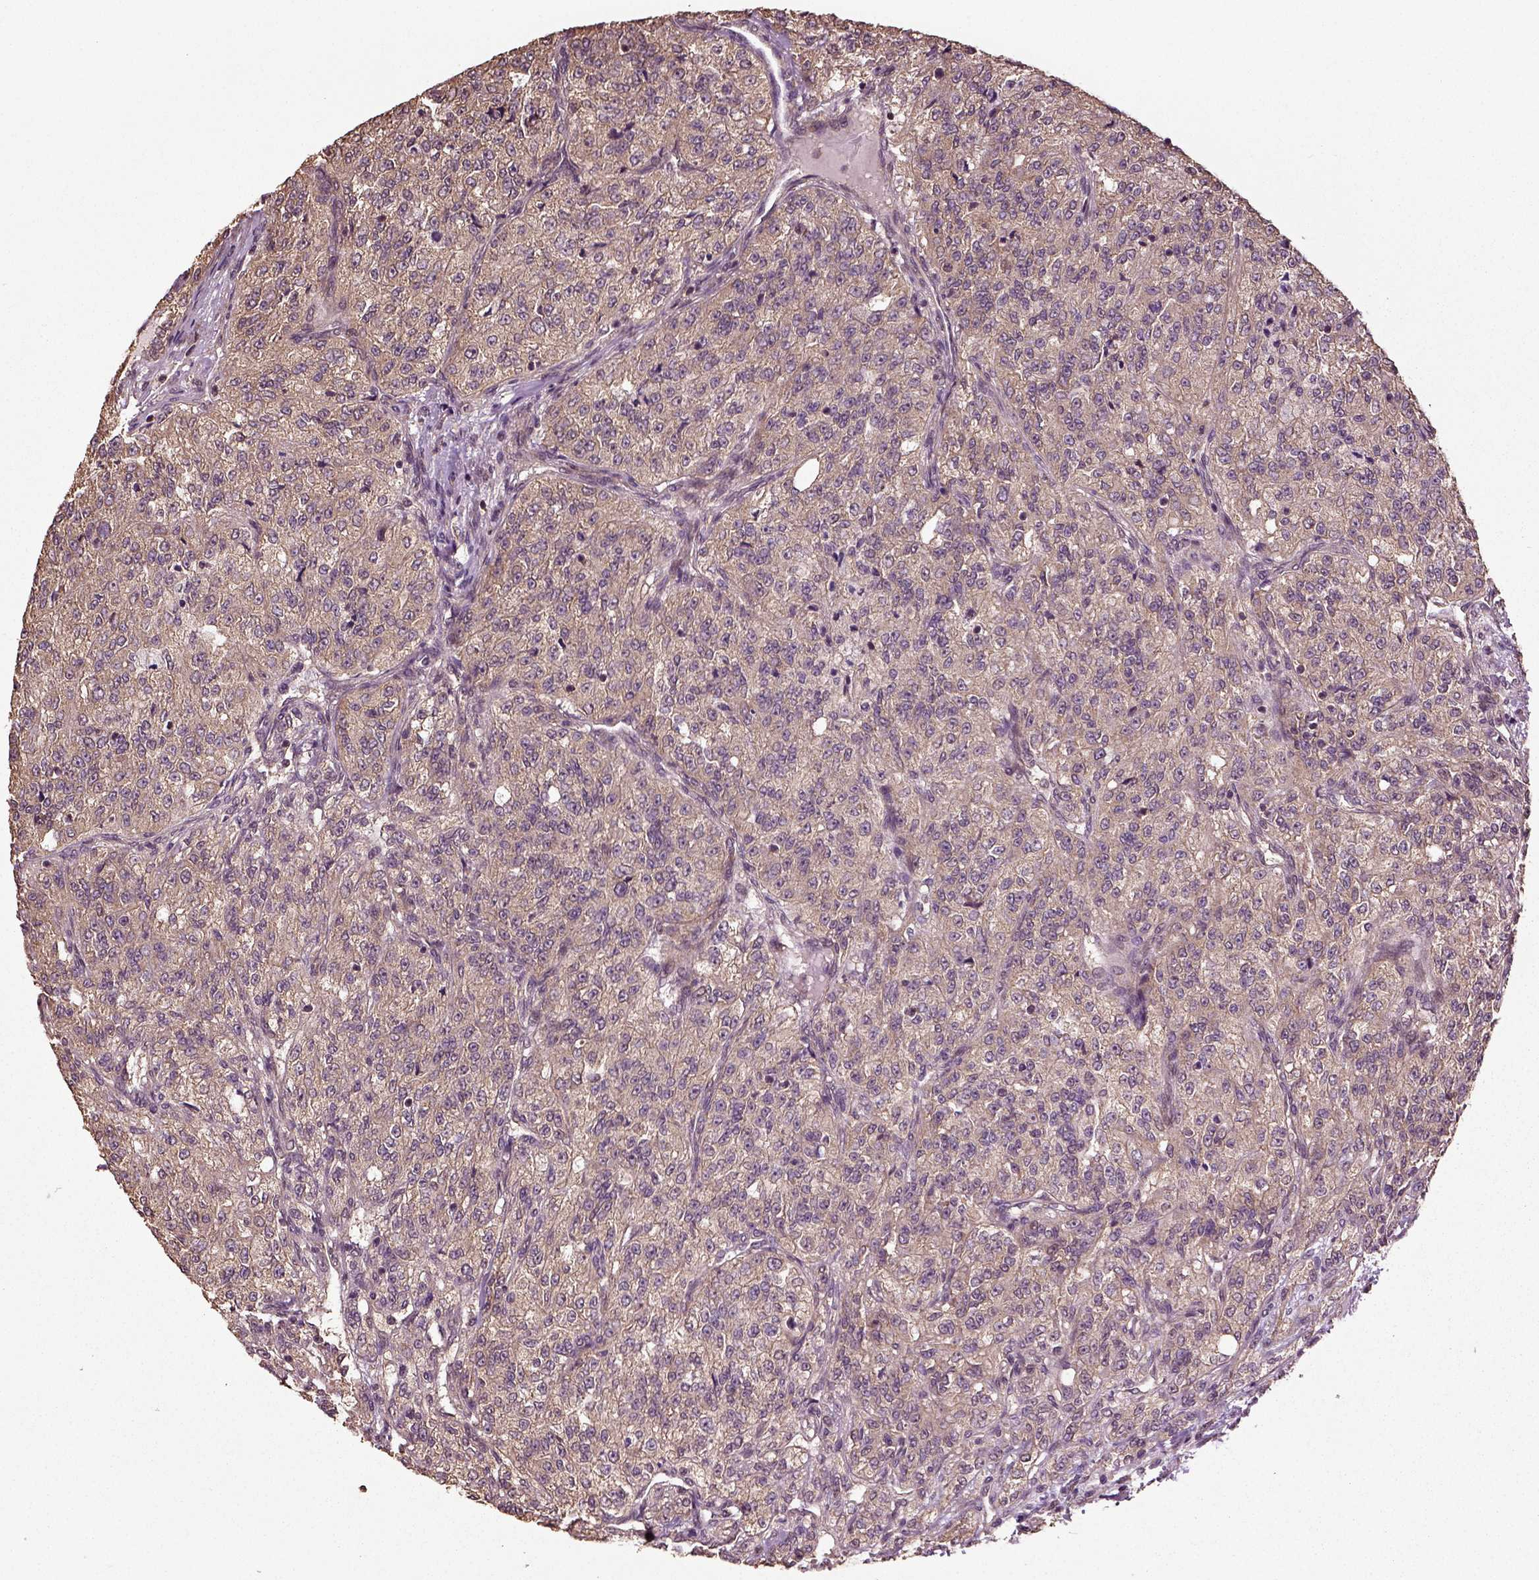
{"staining": {"intensity": "weak", "quantity": "25%-75%", "location": "cytoplasmic/membranous"}, "tissue": "renal cancer", "cell_type": "Tumor cells", "image_type": "cancer", "snomed": [{"axis": "morphology", "description": "Adenocarcinoma, NOS"}, {"axis": "topography", "description": "Kidney"}], "caption": "Weak cytoplasmic/membranous staining for a protein is seen in about 25%-75% of tumor cells of renal cancer using IHC.", "gene": "ERV3-1", "patient": {"sex": "female", "age": 63}}